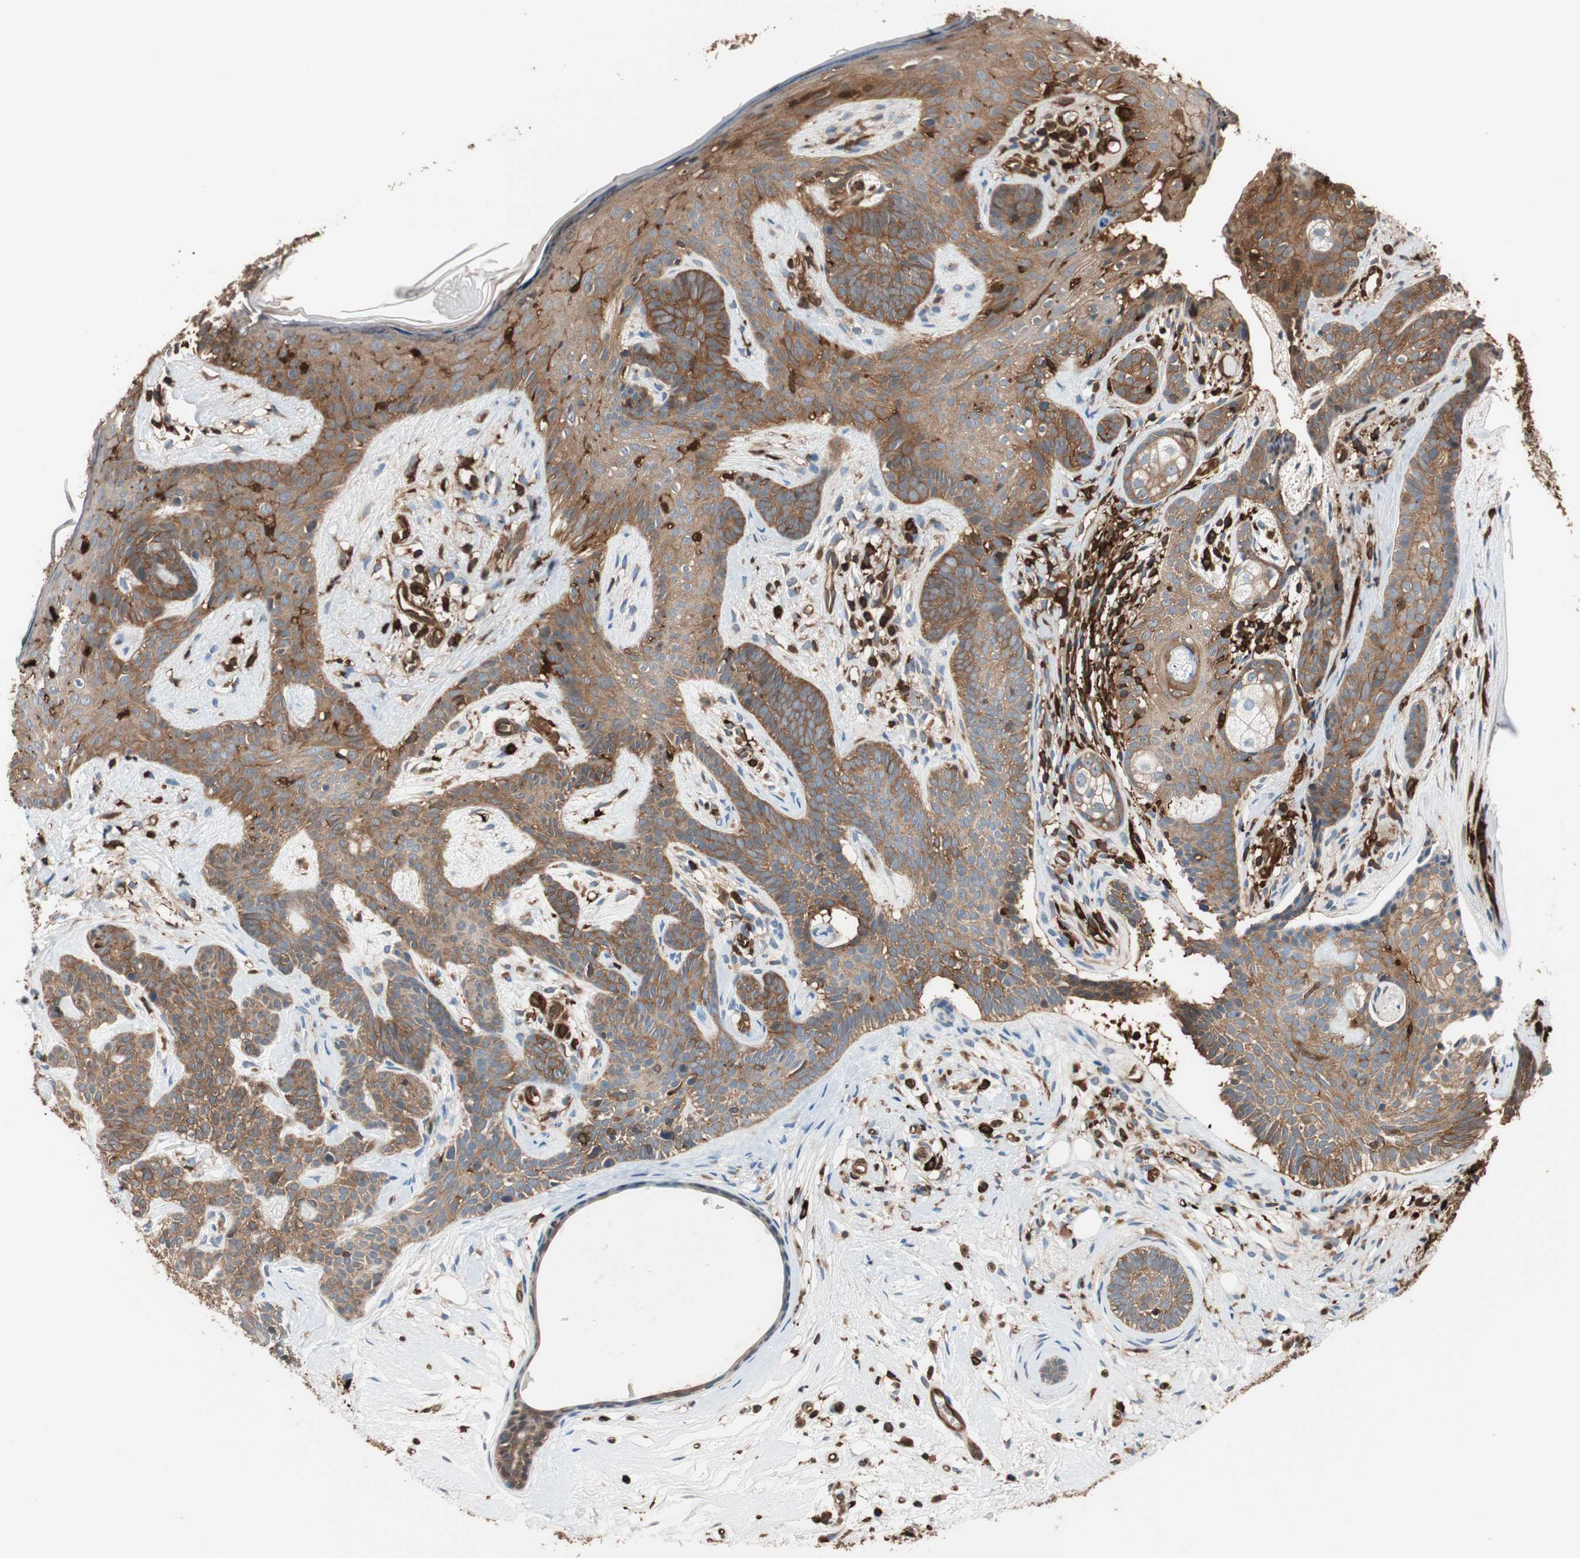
{"staining": {"intensity": "moderate", "quantity": ">75%", "location": "cytoplasmic/membranous"}, "tissue": "skin cancer", "cell_type": "Tumor cells", "image_type": "cancer", "snomed": [{"axis": "morphology", "description": "Developmental malformation"}, {"axis": "morphology", "description": "Basal cell carcinoma"}, {"axis": "topography", "description": "Skin"}], "caption": "Skin cancer tissue displays moderate cytoplasmic/membranous expression in about >75% of tumor cells, visualized by immunohistochemistry. The staining was performed using DAB (3,3'-diaminobenzidine) to visualize the protein expression in brown, while the nuclei were stained in blue with hematoxylin (Magnification: 20x).", "gene": "VASP", "patient": {"sex": "female", "age": 62}}